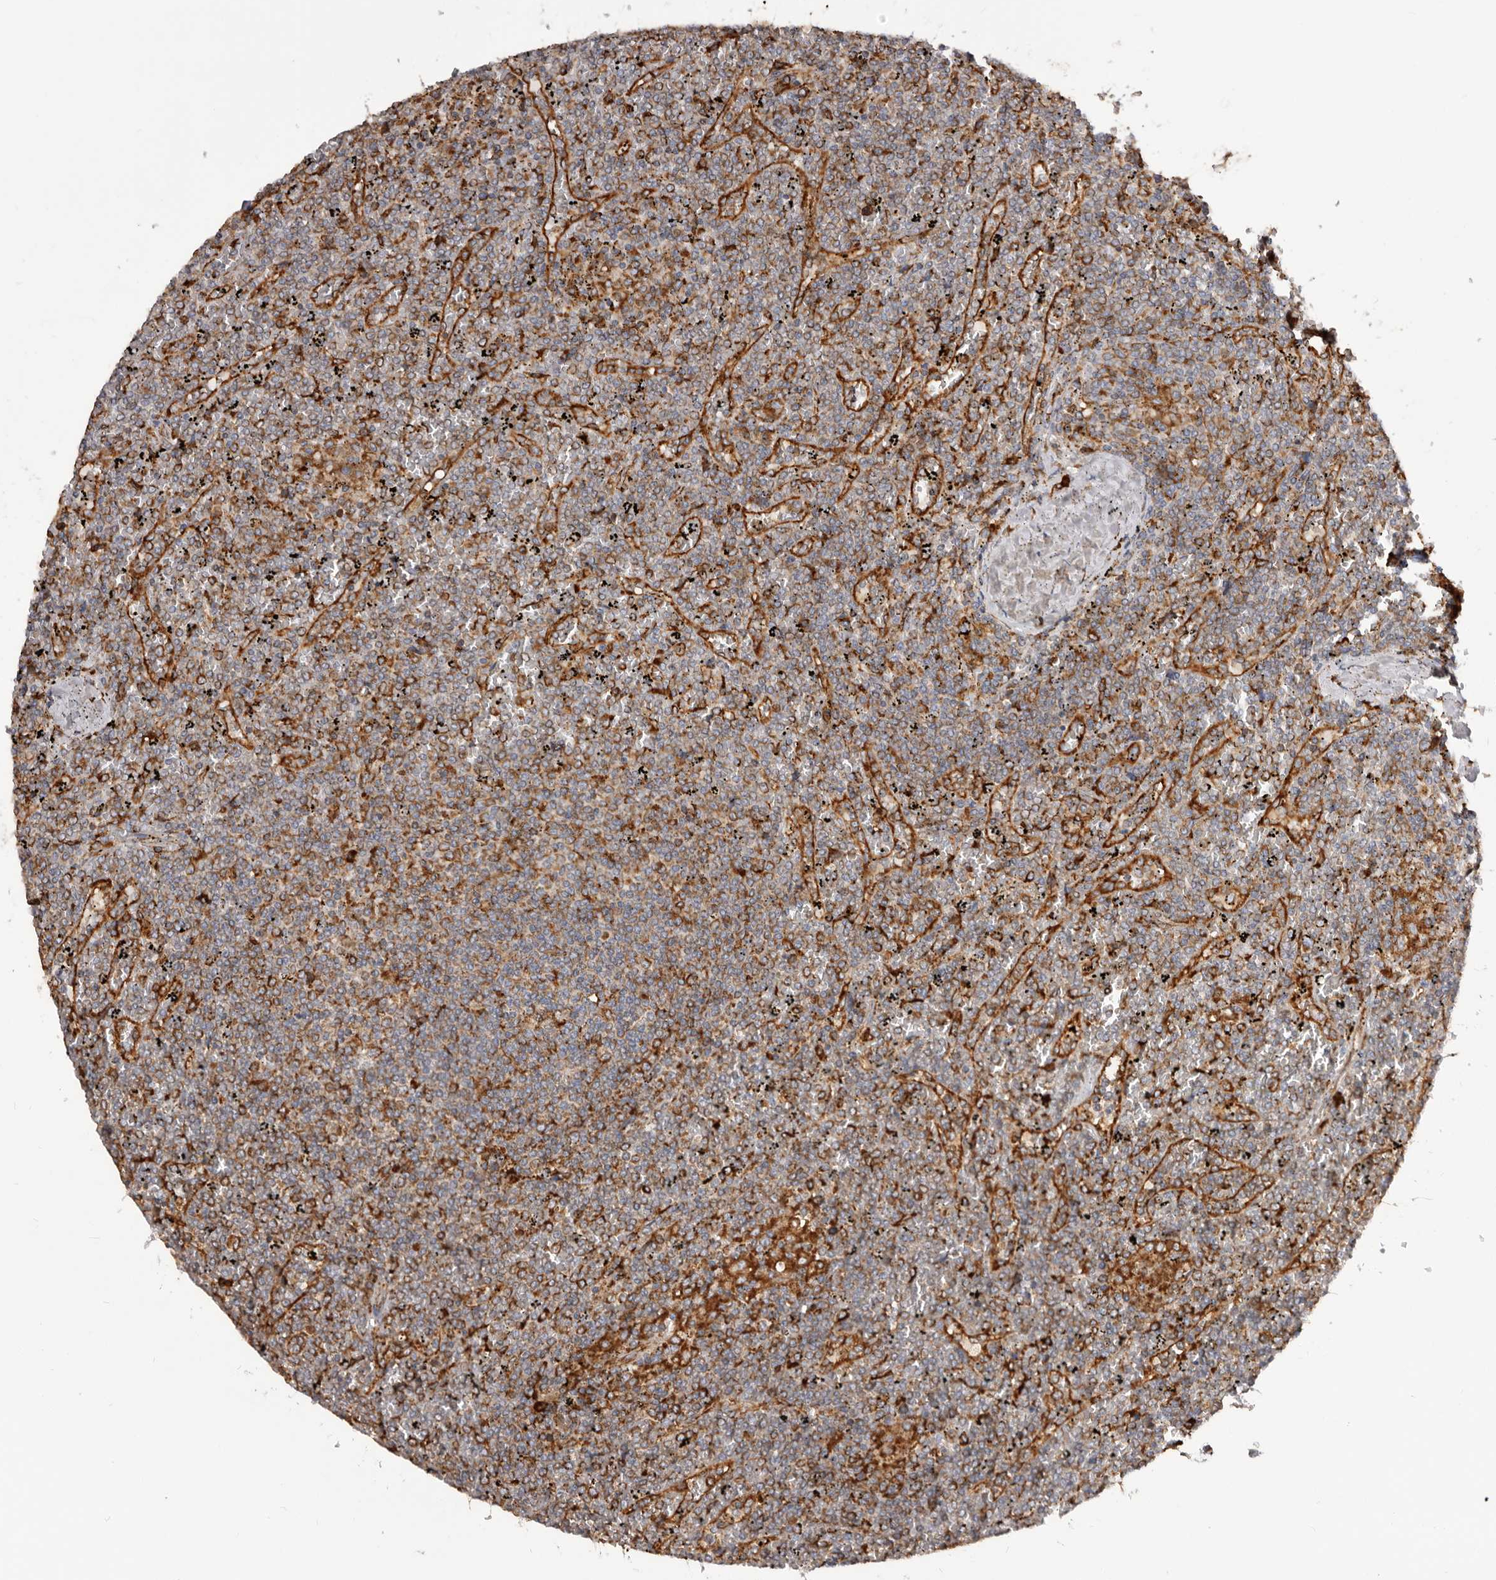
{"staining": {"intensity": "moderate", "quantity": ">75%", "location": "cytoplasmic/membranous"}, "tissue": "lymphoma", "cell_type": "Tumor cells", "image_type": "cancer", "snomed": [{"axis": "morphology", "description": "Malignant lymphoma, non-Hodgkin's type, Low grade"}, {"axis": "topography", "description": "Spleen"}], "caption": "Immunohistochemistry (IHC) micrograph of human lymphoma stained for a protein (brown), which shows medium levels of moderate cytoplasmic/membranous staining in about >75% of tumor cells.", "gene": "QRSL1", "patient": {"sex": "female", "age": 19}}